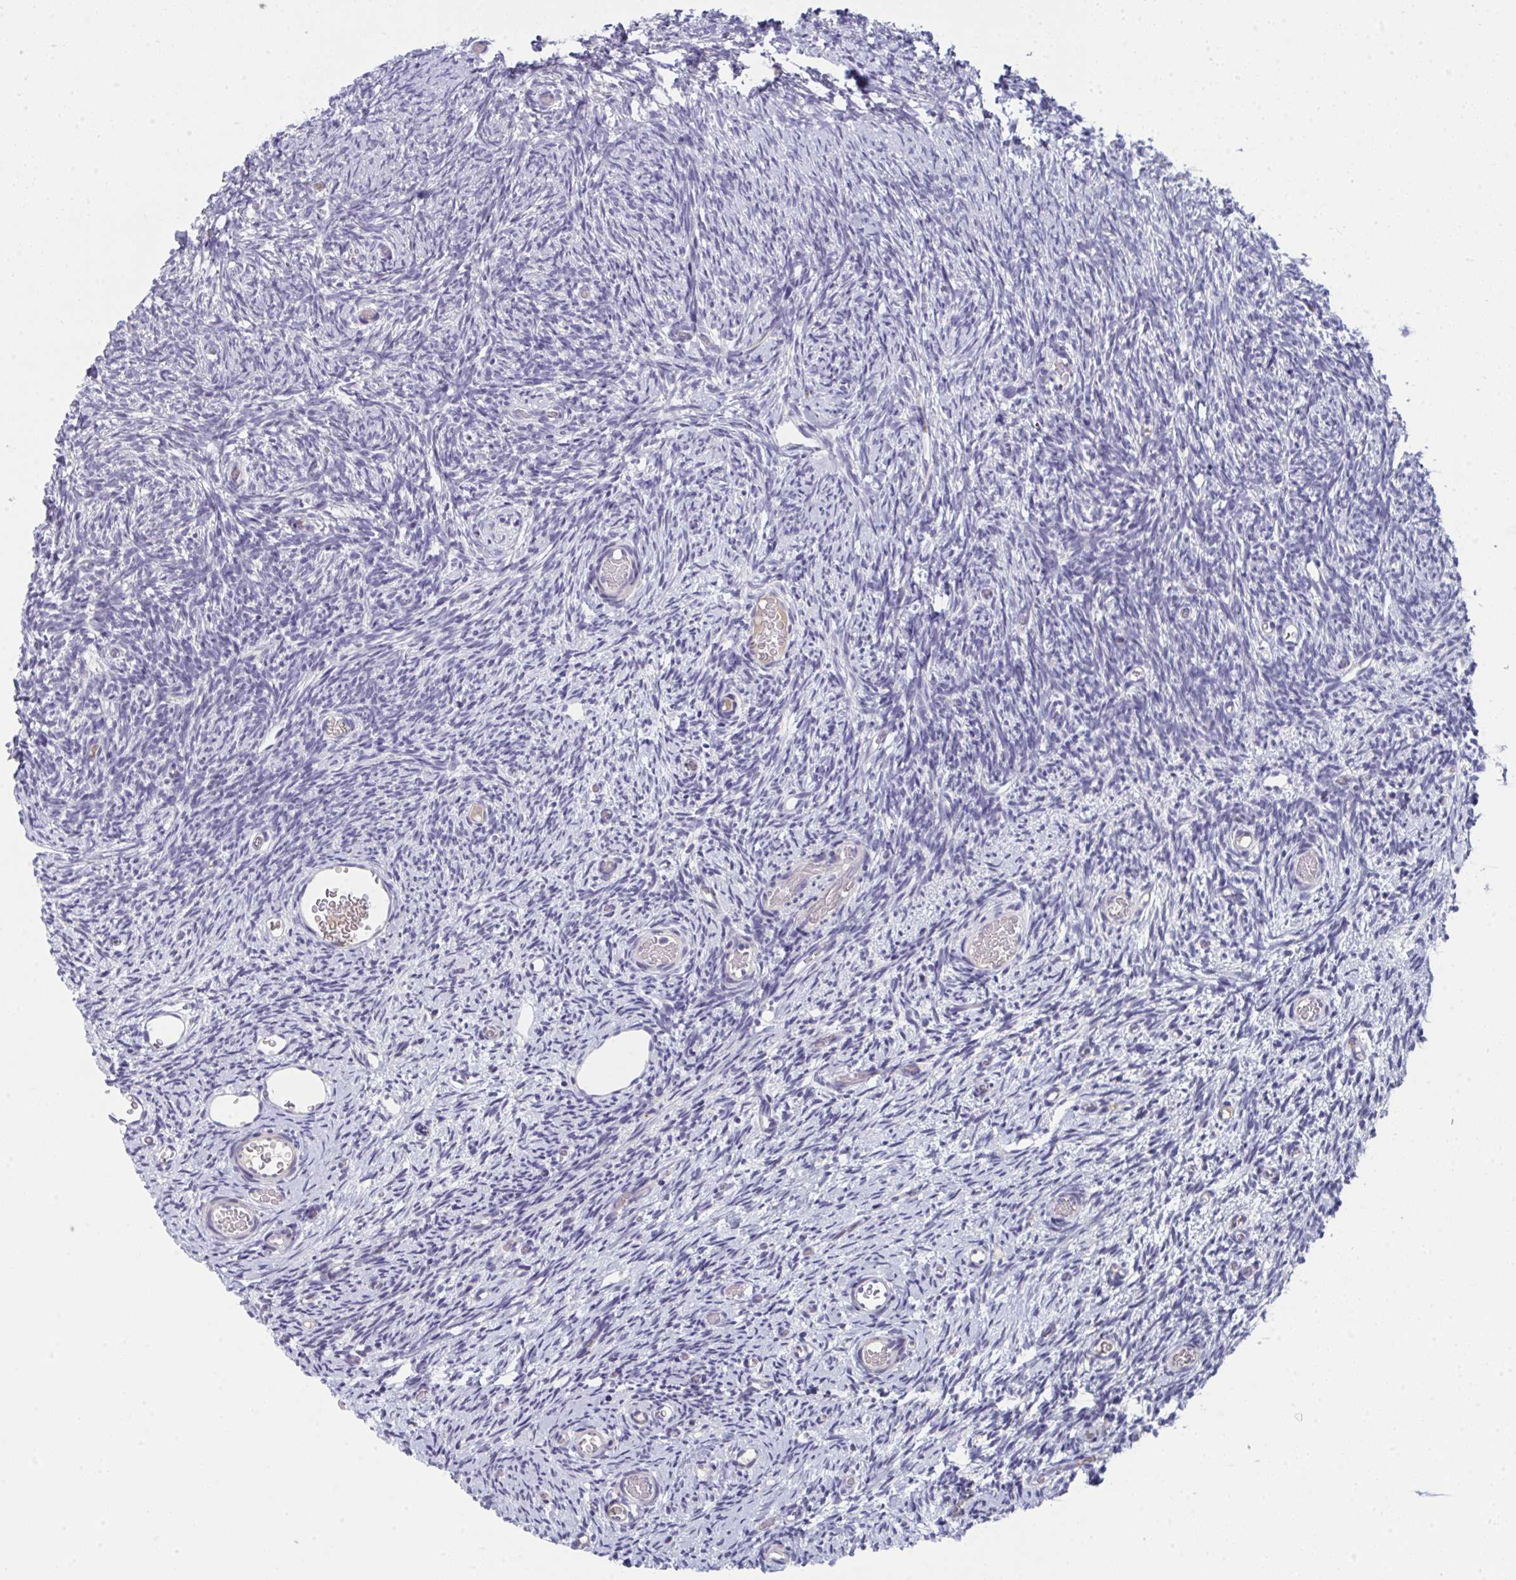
{"staining": {"intensity": "negative", "quantity": "none", "location": "none"}, "tissue": "ovary", "cell_type": "Follicle cells", "image_type": "normal", "snomed": [{"axis": "morphology", "description": "Normal tissue, NOS"}, {"axis": "topography", "description": "Ovary"}], "caption": "A high-resolution histopathology image shows immunohistochemistry staining of unremarkable ovary, which displays no significant staining in follicle cells.", "gene": "AOC2", "patient": {"sex": "female", "age": 39}}